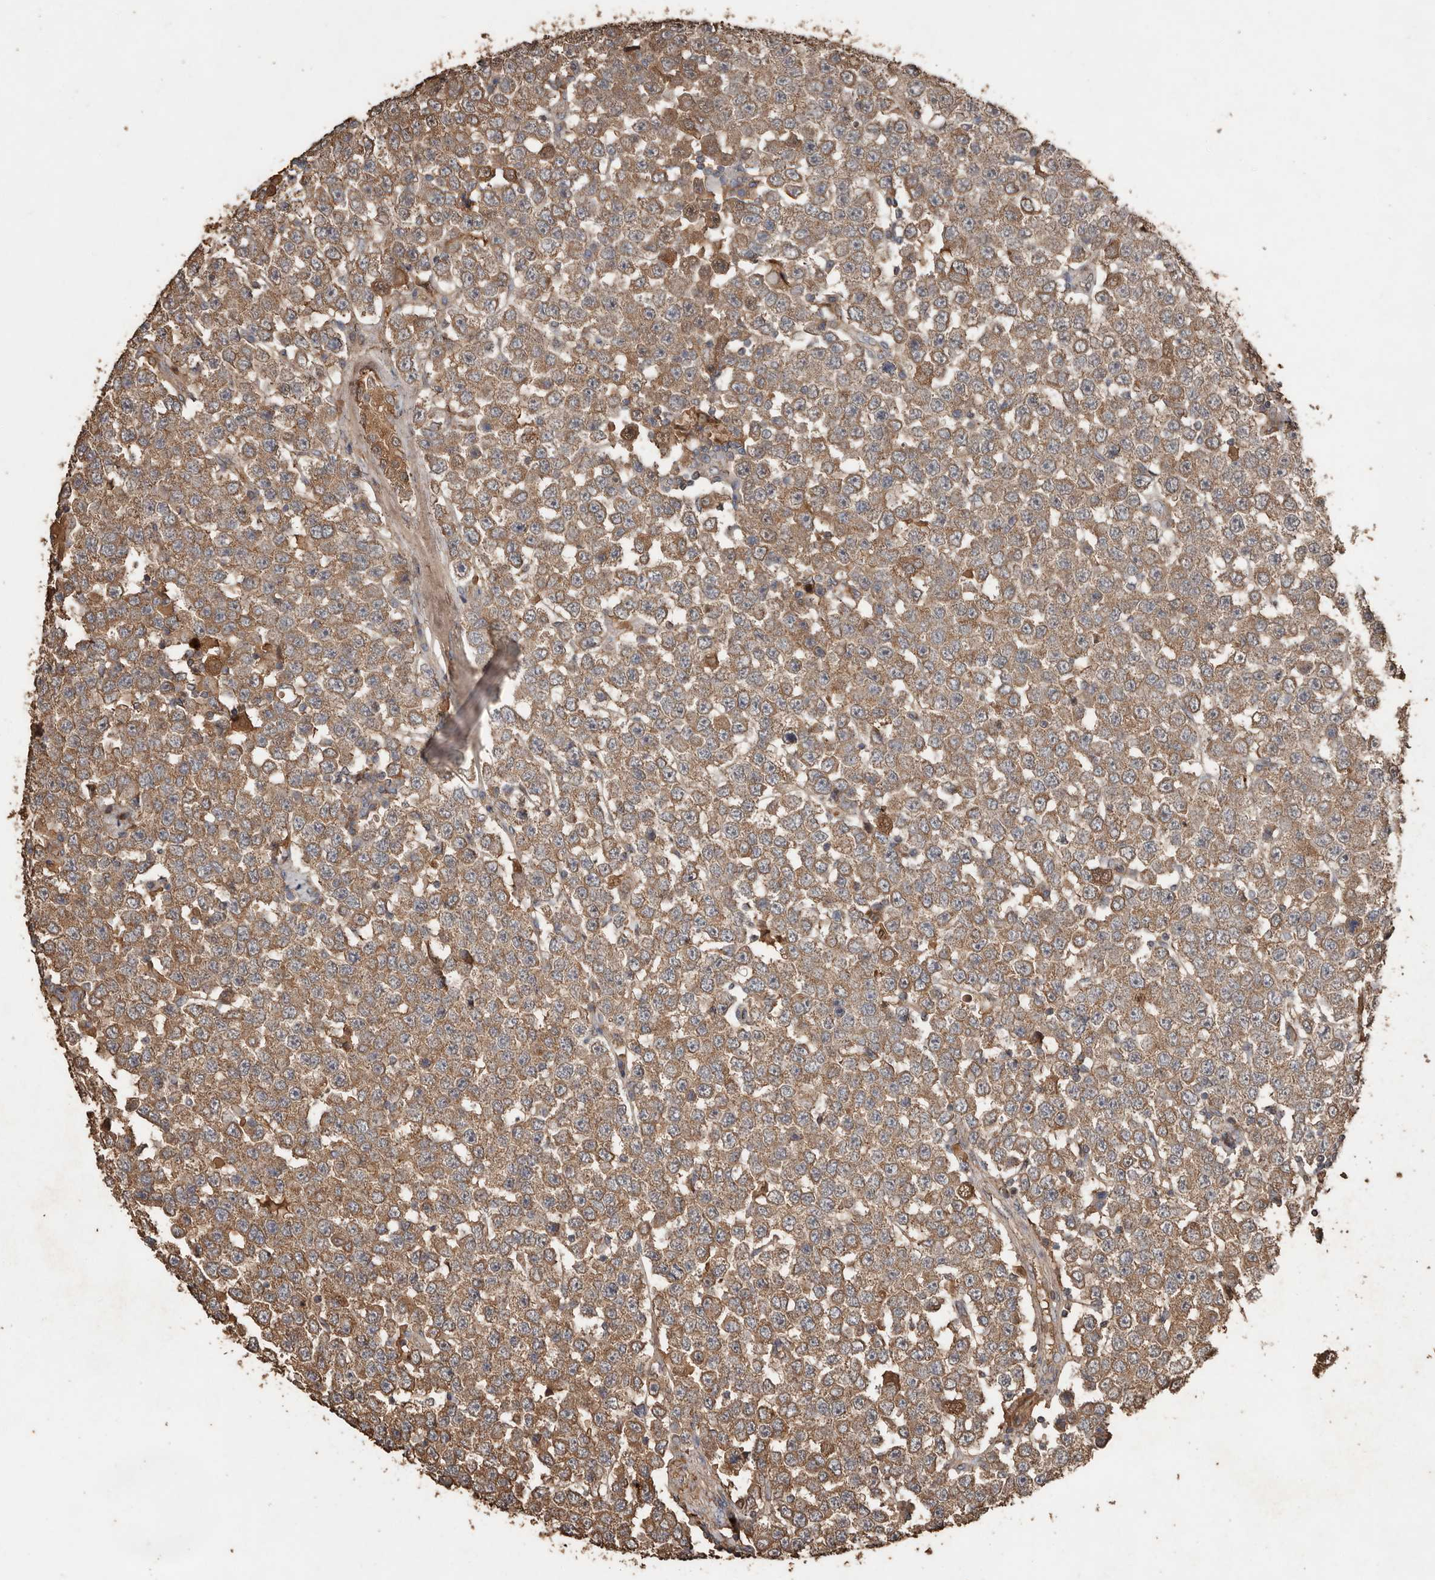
{"staining": {"intensity": "moderate", "quantity": ">75%", "location": "cytoplasmic/membranous"}, "tissue": "testis cancer", "cell_type": "Tumor cells", "image_type": "cancer", "snomed": [{"axis": "morphology", "description": "Seminoma, NOS"}, {"axis": "topography", "description": "Testis"}], "caption": "This is an image of immunohistochemistry (IHC) staining of testis seminoma, which shows moderate positivity in the cytoplasmic/membranous of tumor cells.", "gene": "RANBP17", "patient": {"sex": "male", "age": 28}}